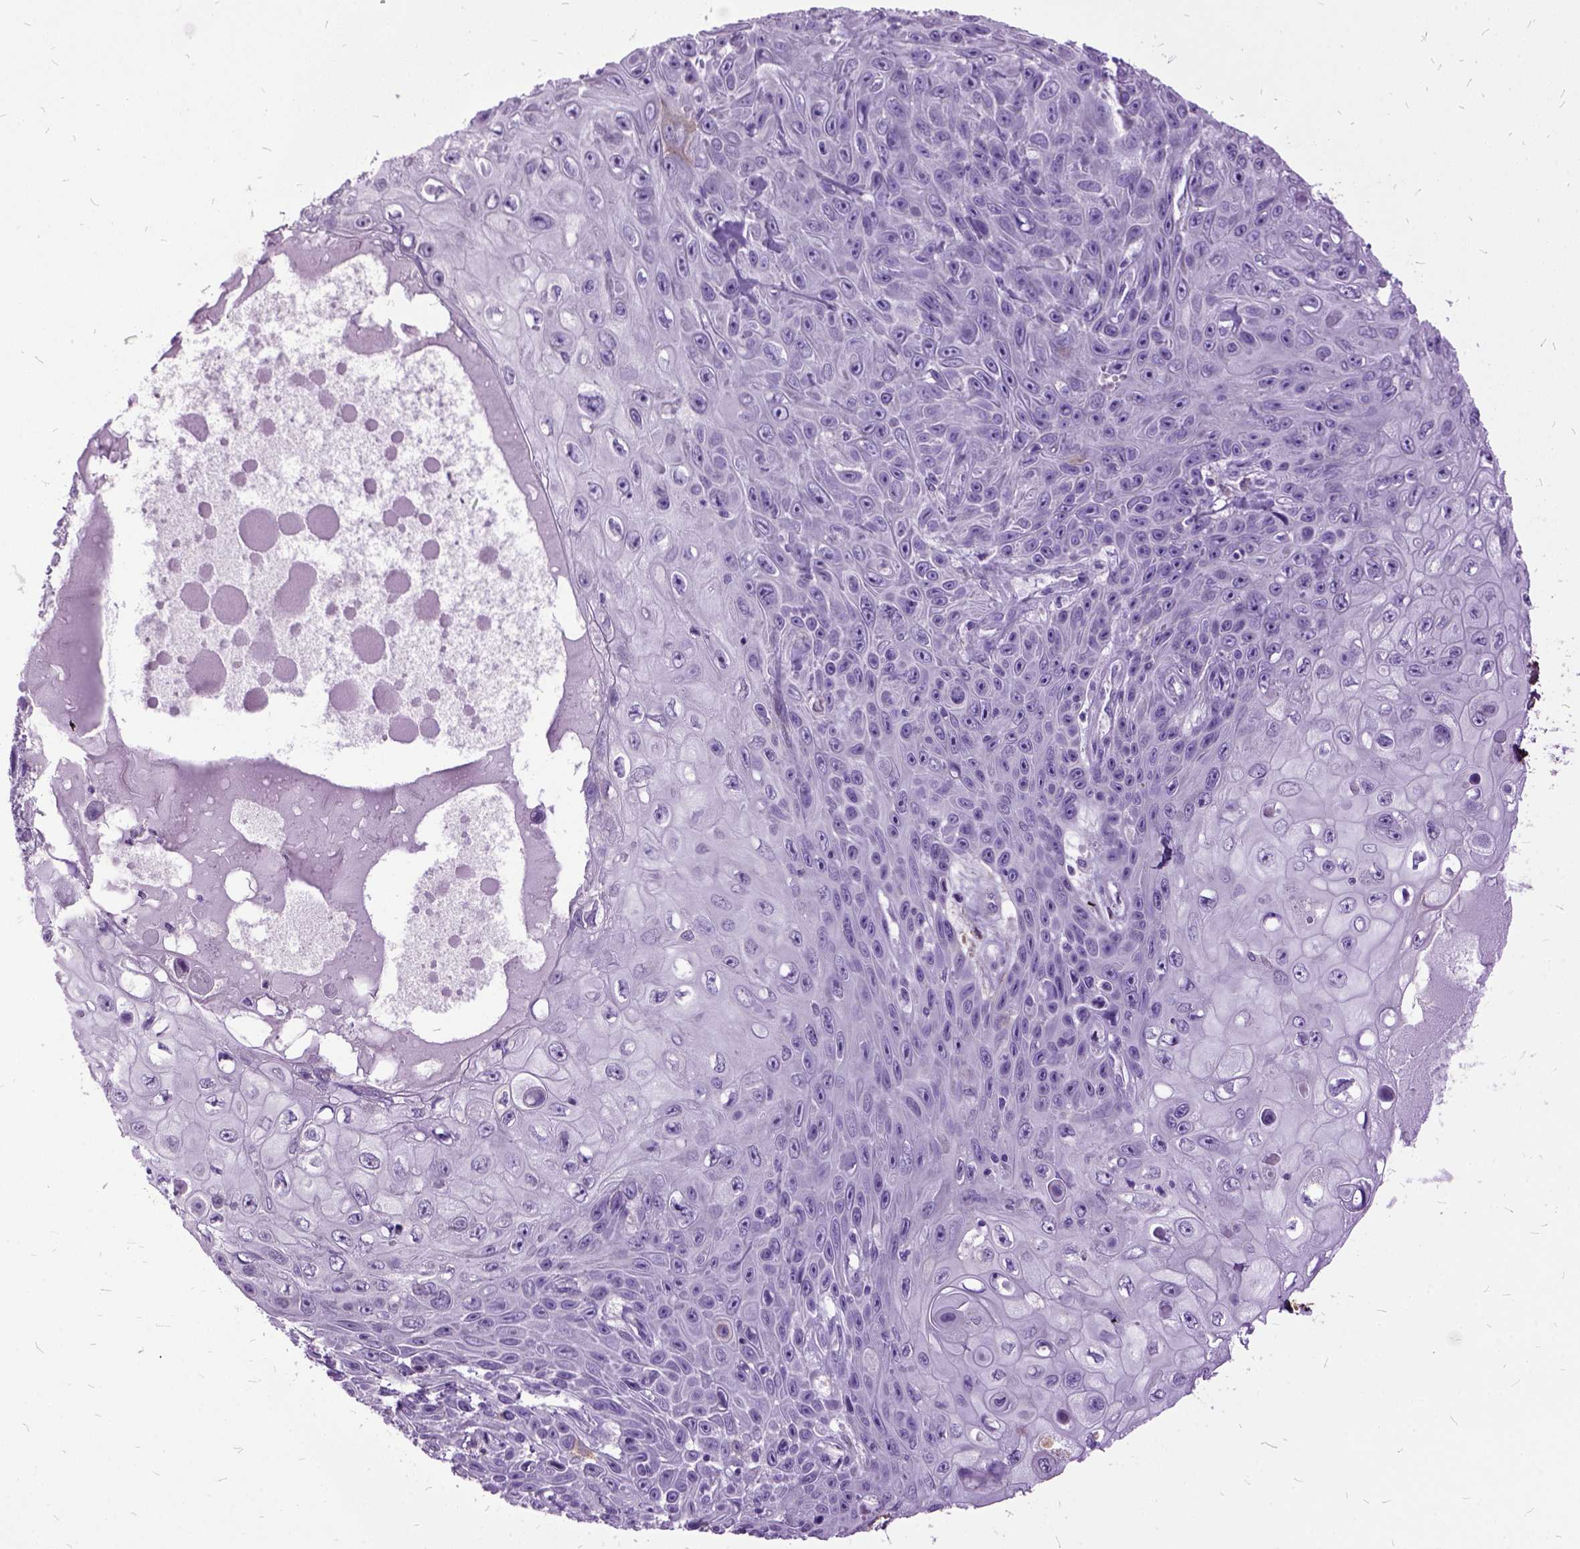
{"staining": {"intensity": "negative", "quantity": "none", "location": "none"}, "tissue": "skin cancer", "cell_type": "Tumor cells", "image_type": "cancer", "snomed": [{"axis": "morphology", "description": "Squamous cell carcinoma, NOS"}, {"axis": "topography", "description": "Skin"}], "caption": "This histopathology image is of skin squamous cell carcinoma stained with immunohistochemistry (IHC) to label a protein in brown with the nuclei are counter-stained blue. There is no expression in tumor cells. (Stains: DAB (3,3'-diaminobenzidine) immunohistochemistry with hematoxylin counter stain, Microscopy: brightfield microscopy at high magnification).", "gene": "MME", "patient": {"sex": "male", "age": 82}}